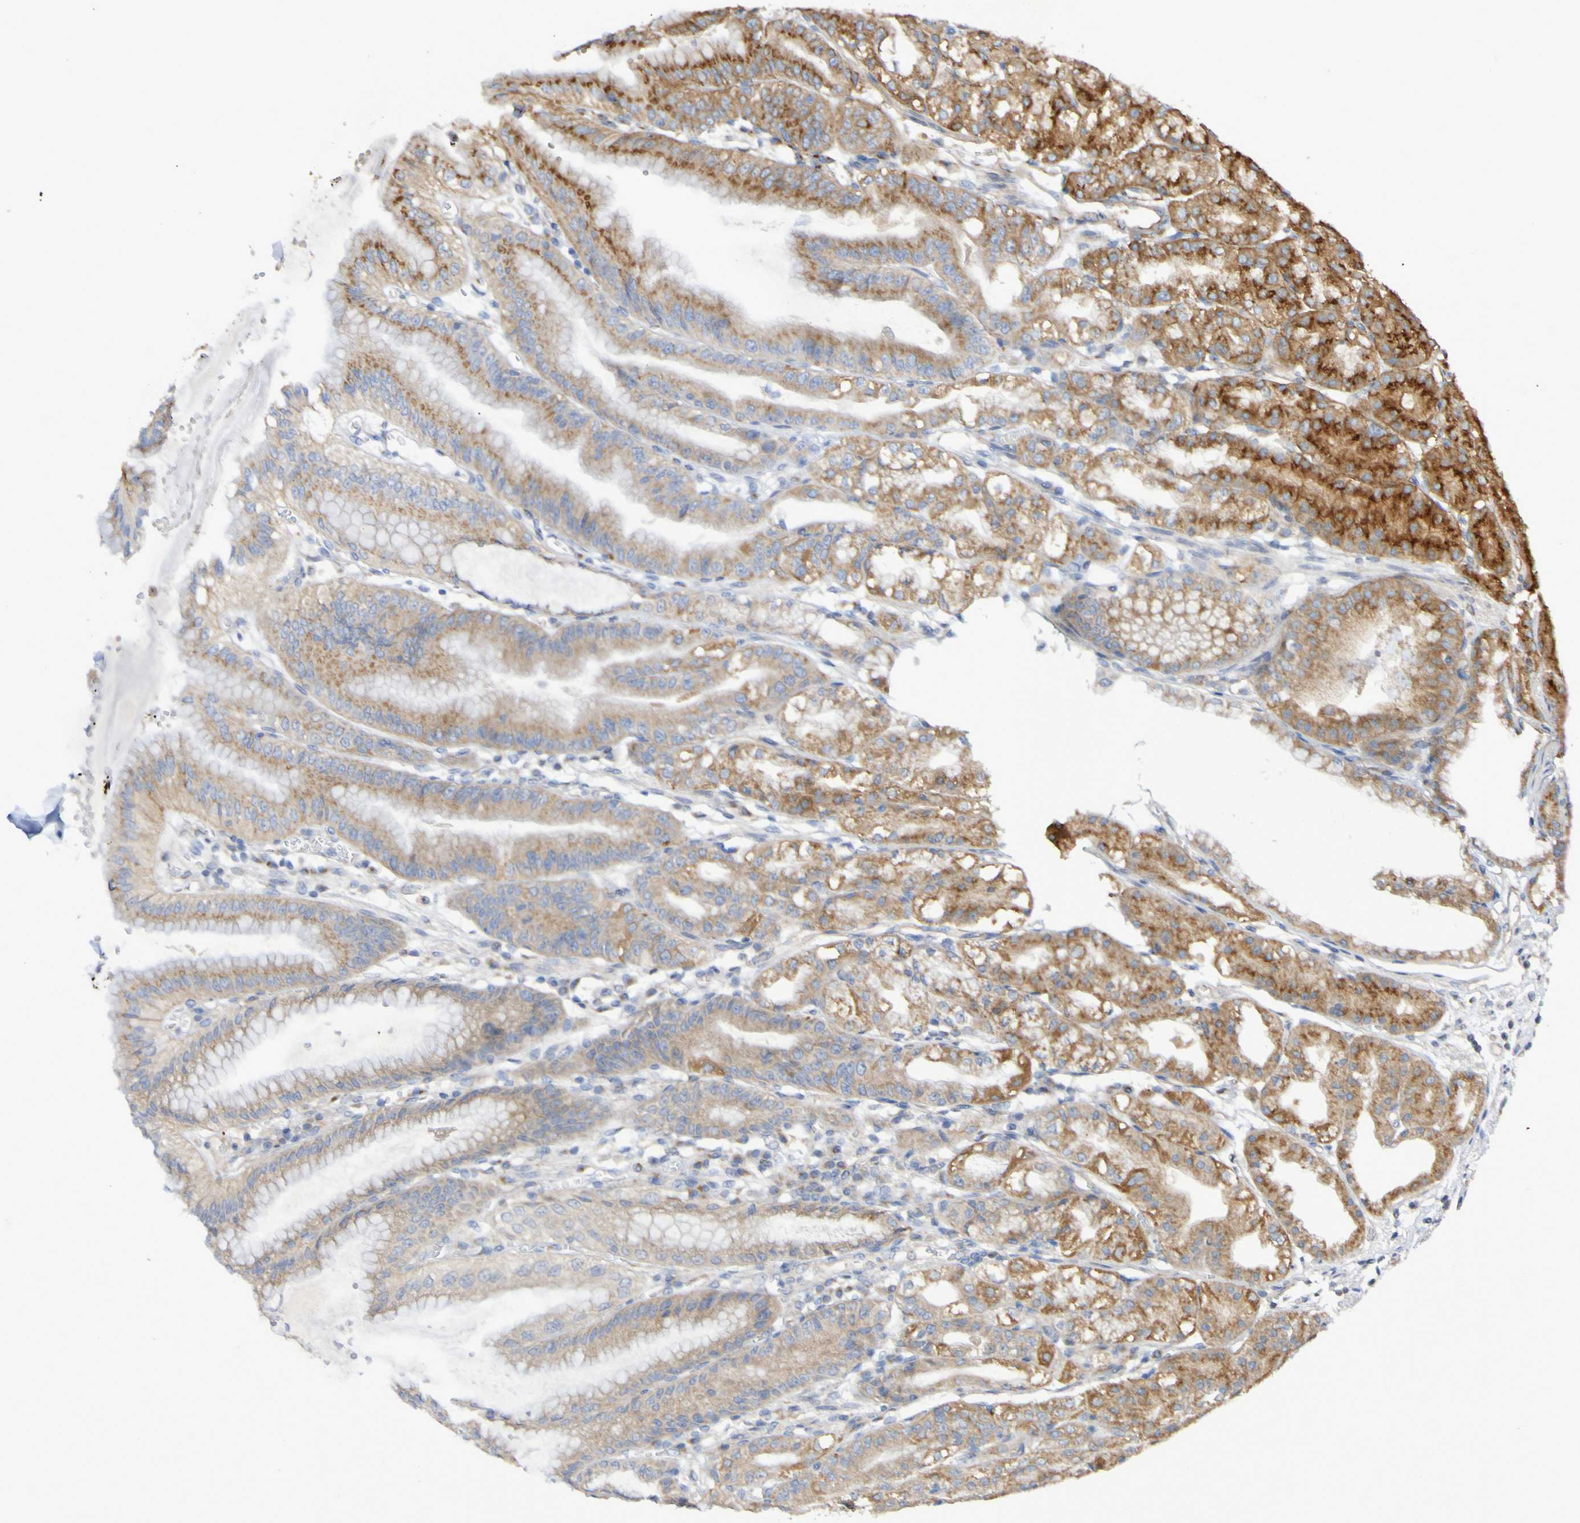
{"staining": {"intensity": "strong", "quantity": ">75%", "location": "cytoplasmic/membranous"}, "tissue": "stomach", "cell_type": "Glandular cells", "image_type": "normal", "snomed": [{"axis": "morphology", "description": "Normal tissue, NOS"}, {"axis": "topography", "description": "Stomach, lower"}], "caption": "Immunohistochemistry (DAB) staining of unremarkable stomach shows strong cytoplasmic/membranous protein positivity in about >75% of glandular cells. The protein of interest is stained brown, and the nuclei are stained in blue (DAB IHC with brightfield microscopy, high magnification).", "gene": "LMBRD2", "patient": {"sex": "male", "age": 71}}